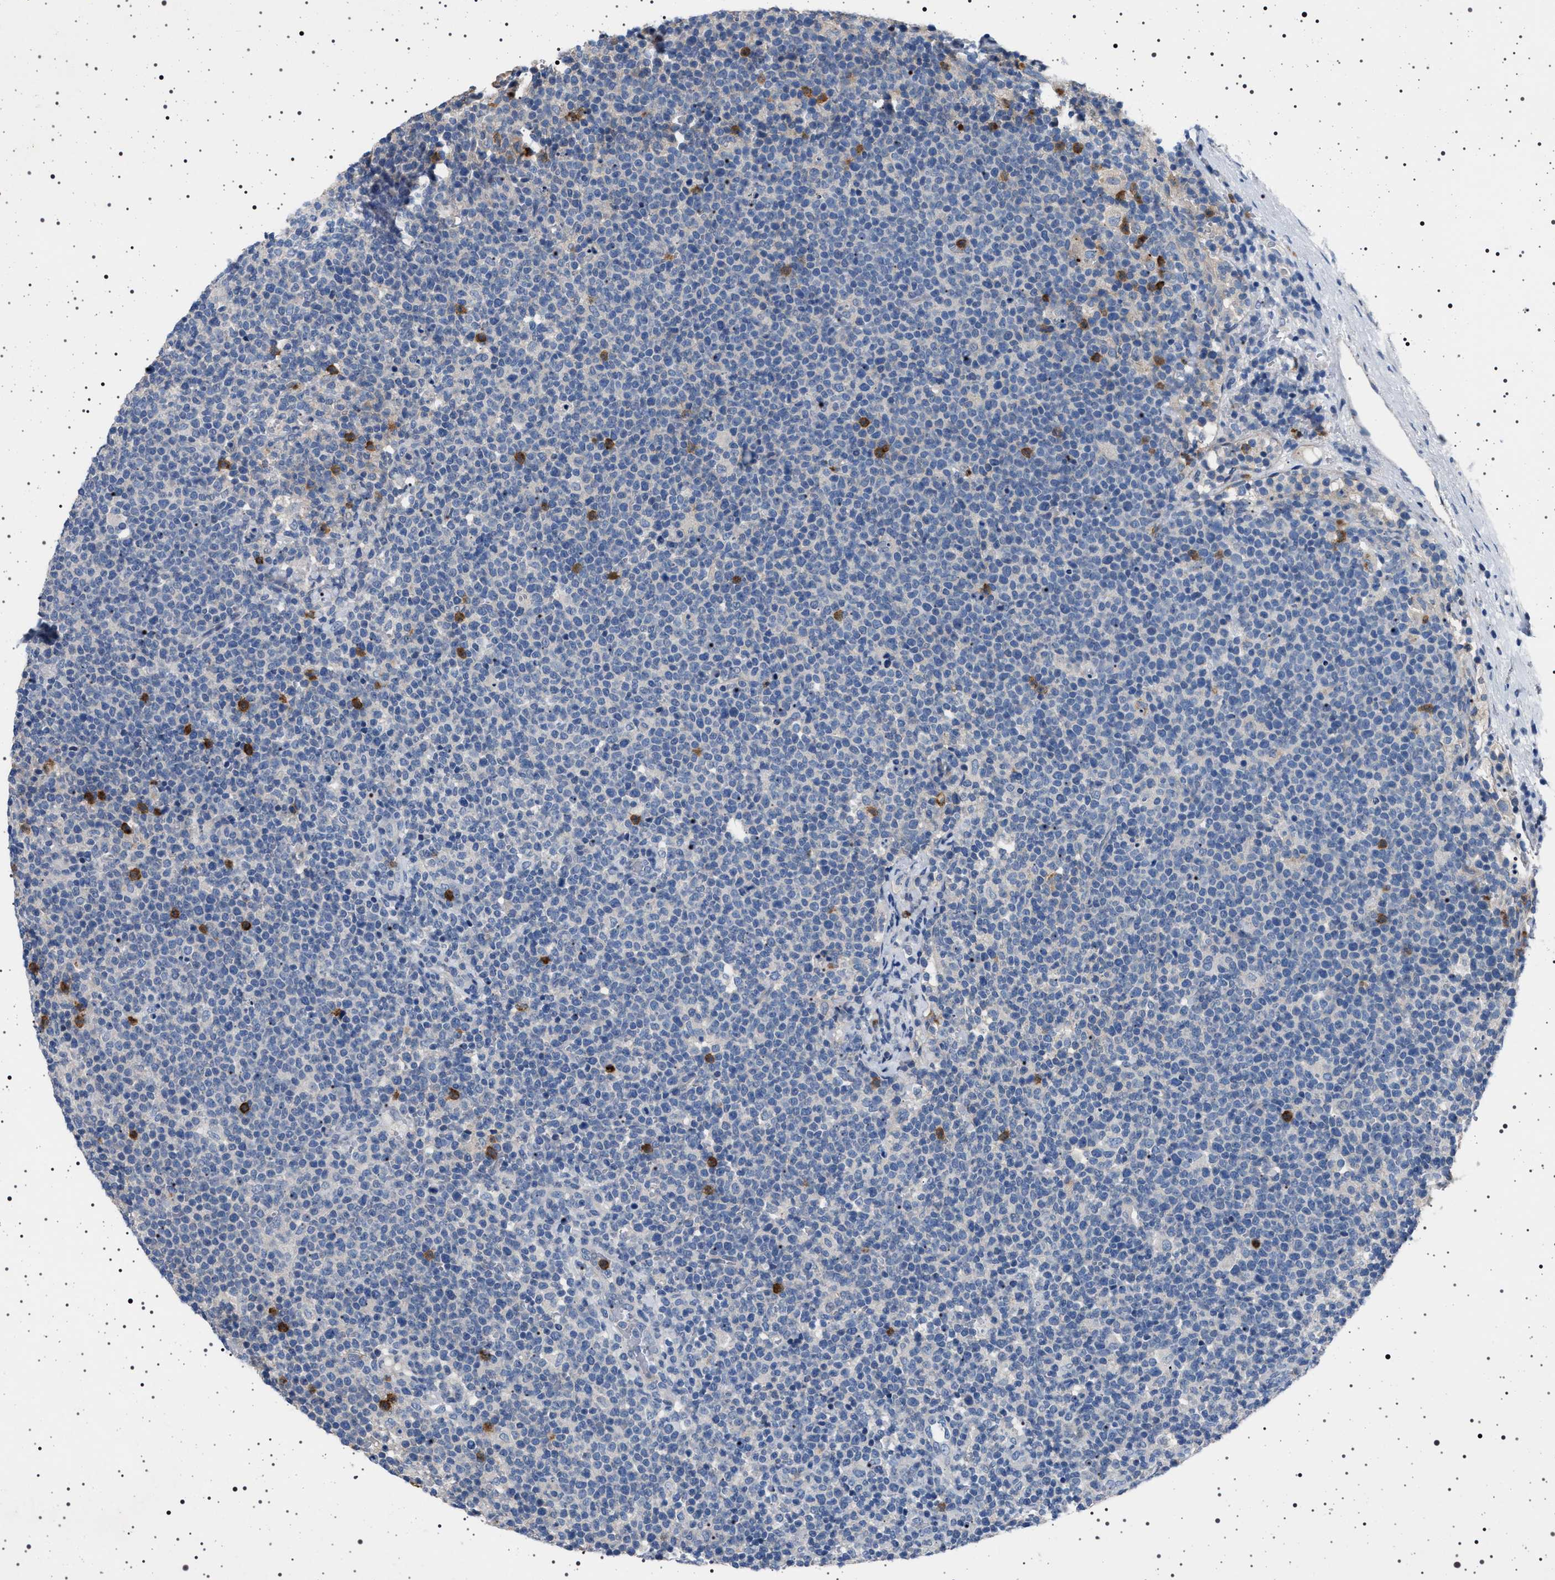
{"staining": {"intensity": "negative", "quantity": "none", "location": "none"}, "tissue": "lymphoma", "cell_type": "Tumor cells", "image_type": "cancer", "snomed": [{"axis": "morphology", "description": "Malignant lymphoma, non-Hodgkin's type, High grade"}, {"axis": "topography", "description": "Lymph node"}], "caption": "The histopathology image exhibits no significant staining in tumor cells of lymphoma.", "gene": "NAT9", "patient": {"sex": "male", "age": 61}}